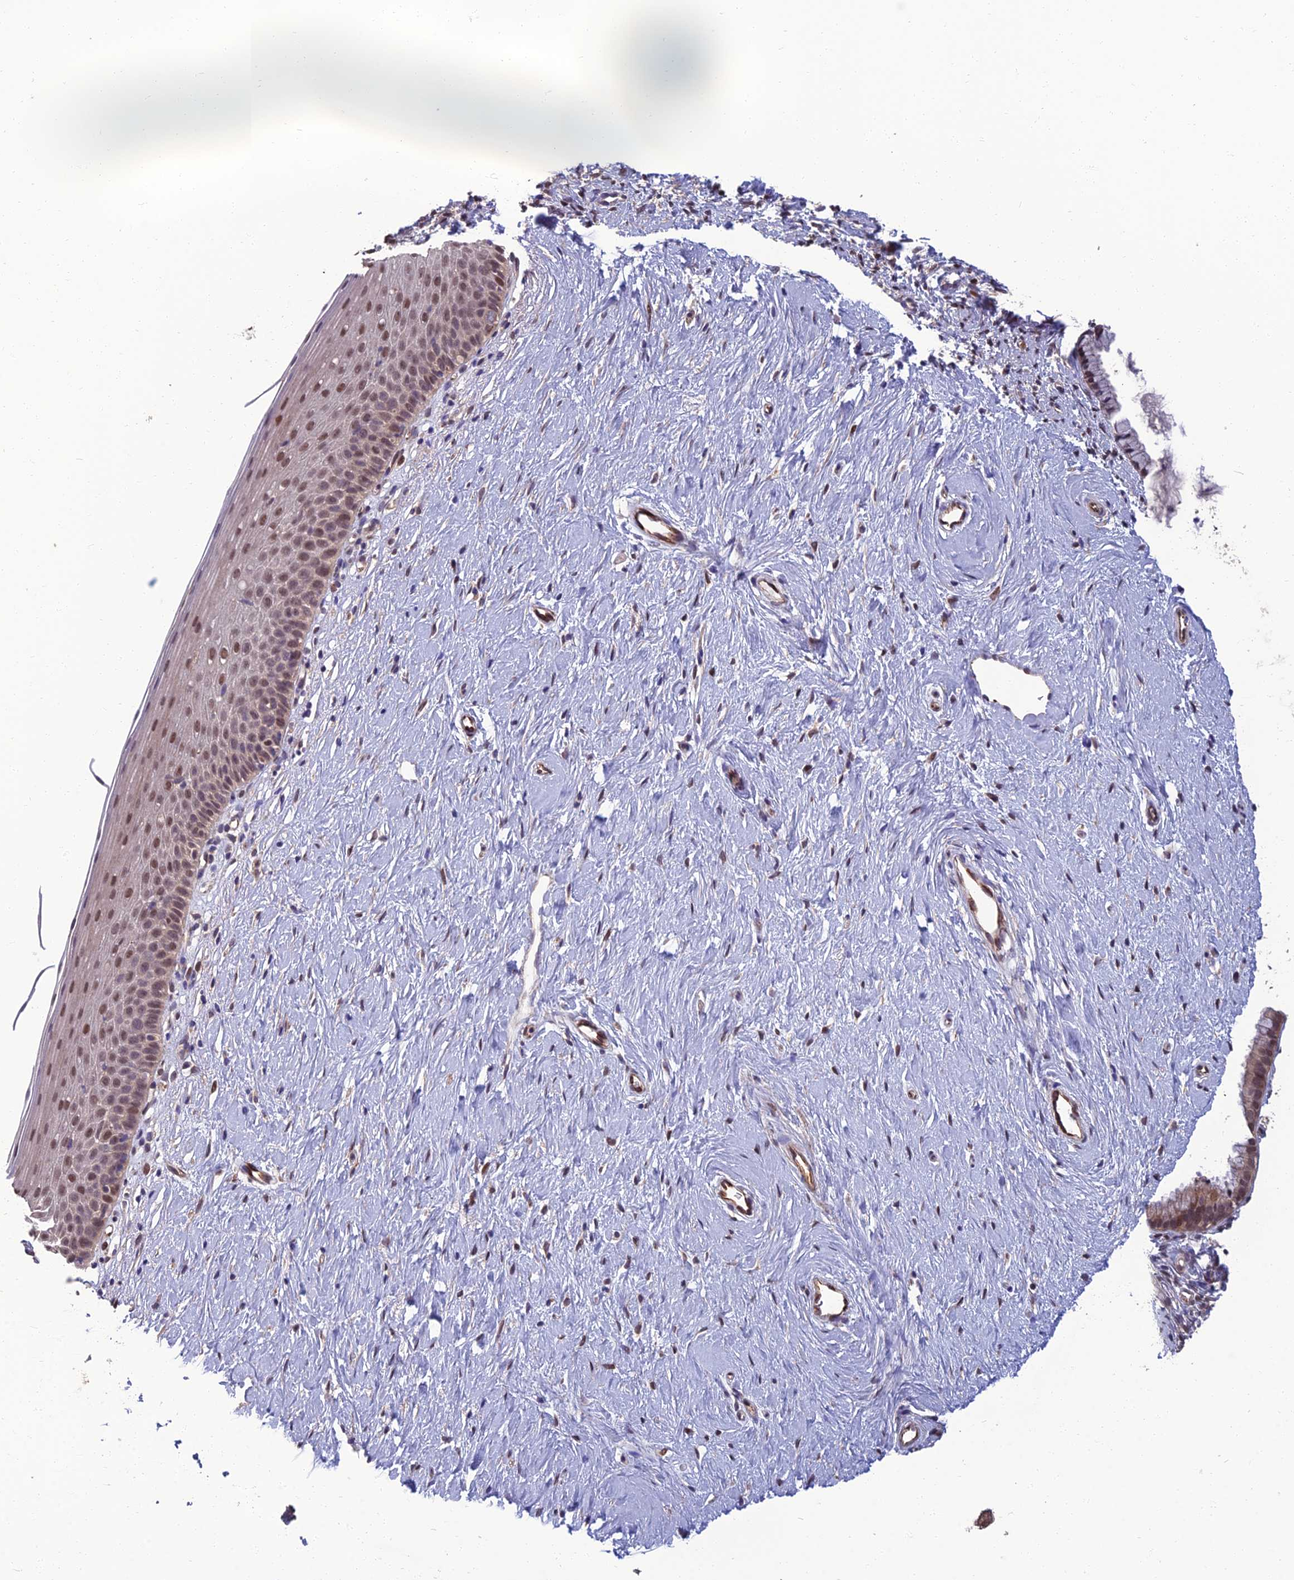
{"staining": {"intensity": "moderate", "quantity": ">75%", "location": "nuclear"}, "tissue": "cervix", "cell_type": "Glandular cells", "image_type": "normal", "snomed": [{"axis": "morphology", "description": "Normal tissue, NOS"}, {"axis": "topography", "description": "Cervix"}], "caption": "Glandular cells exhibit medium levels of moderate nuclear staining in about >75% of cells in benign cervix. Immunohistochemistry (ihc) stains the protein in brown and the nuclei are stained blue.", "gene": "NR4A3", "patient": {"sex": "female", "age": 57}}